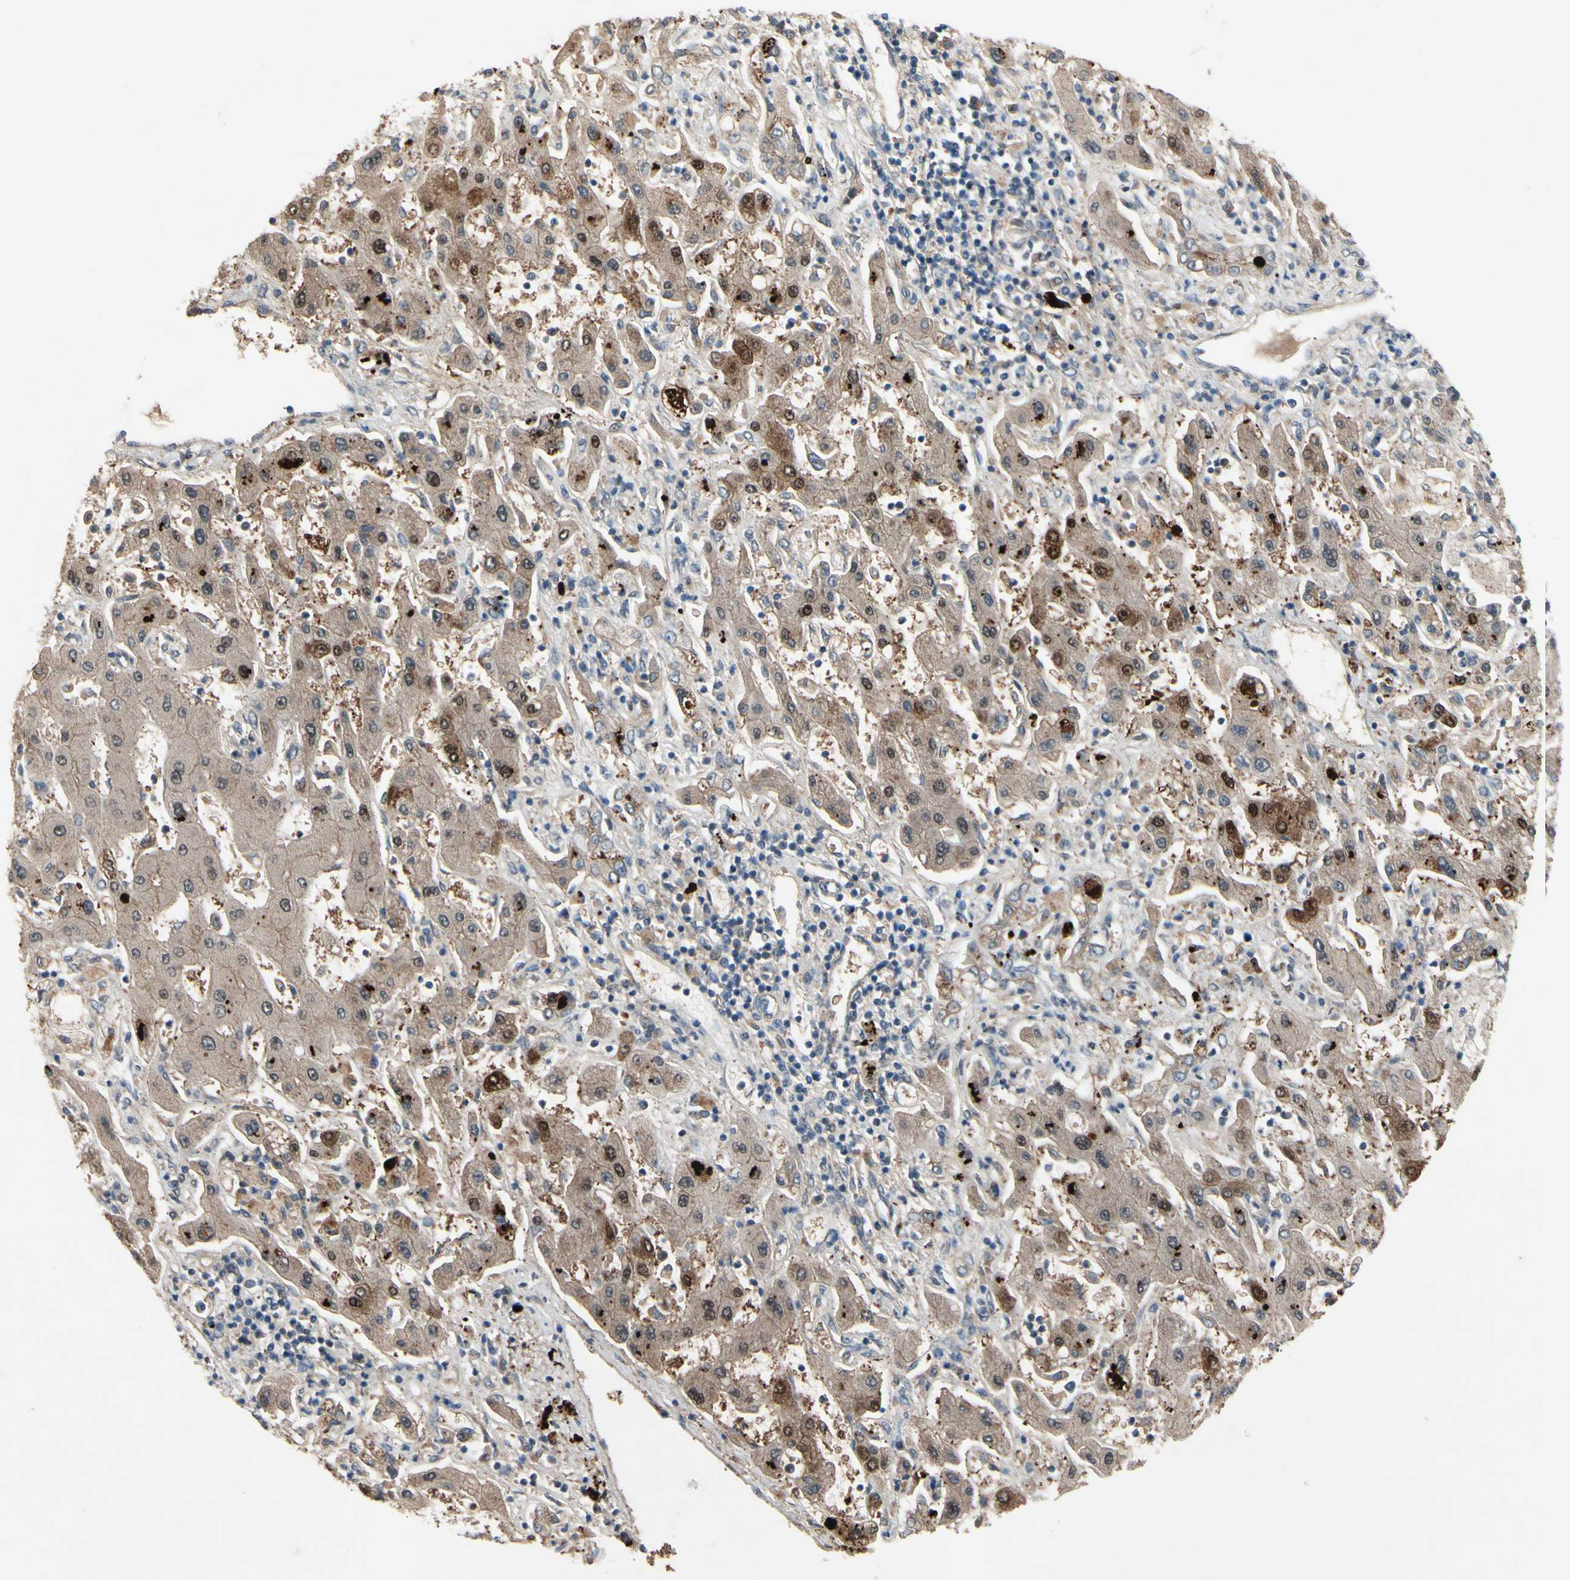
{"staining": {"intensity": "strong", "quantity": "<25%", "location": "cytoplasmic/membranous,nuclear"}, "tissue": "liver cancer", "cell_type": "Tumor cells", "image_type": "cancer", "snomed": [{"axis": "morphology", "description": "Cholangiocarcinoma"}, {"axis": "topography", "description": "Liver"}], "caption": "Human liver cancer stained with a brown dye displays strong cytoplasmic/membranous and nuclear positive positivity in about <25% of tumor cells.", "gene": "ICAM5", "patient": {"sex": "male", "age": 50}}